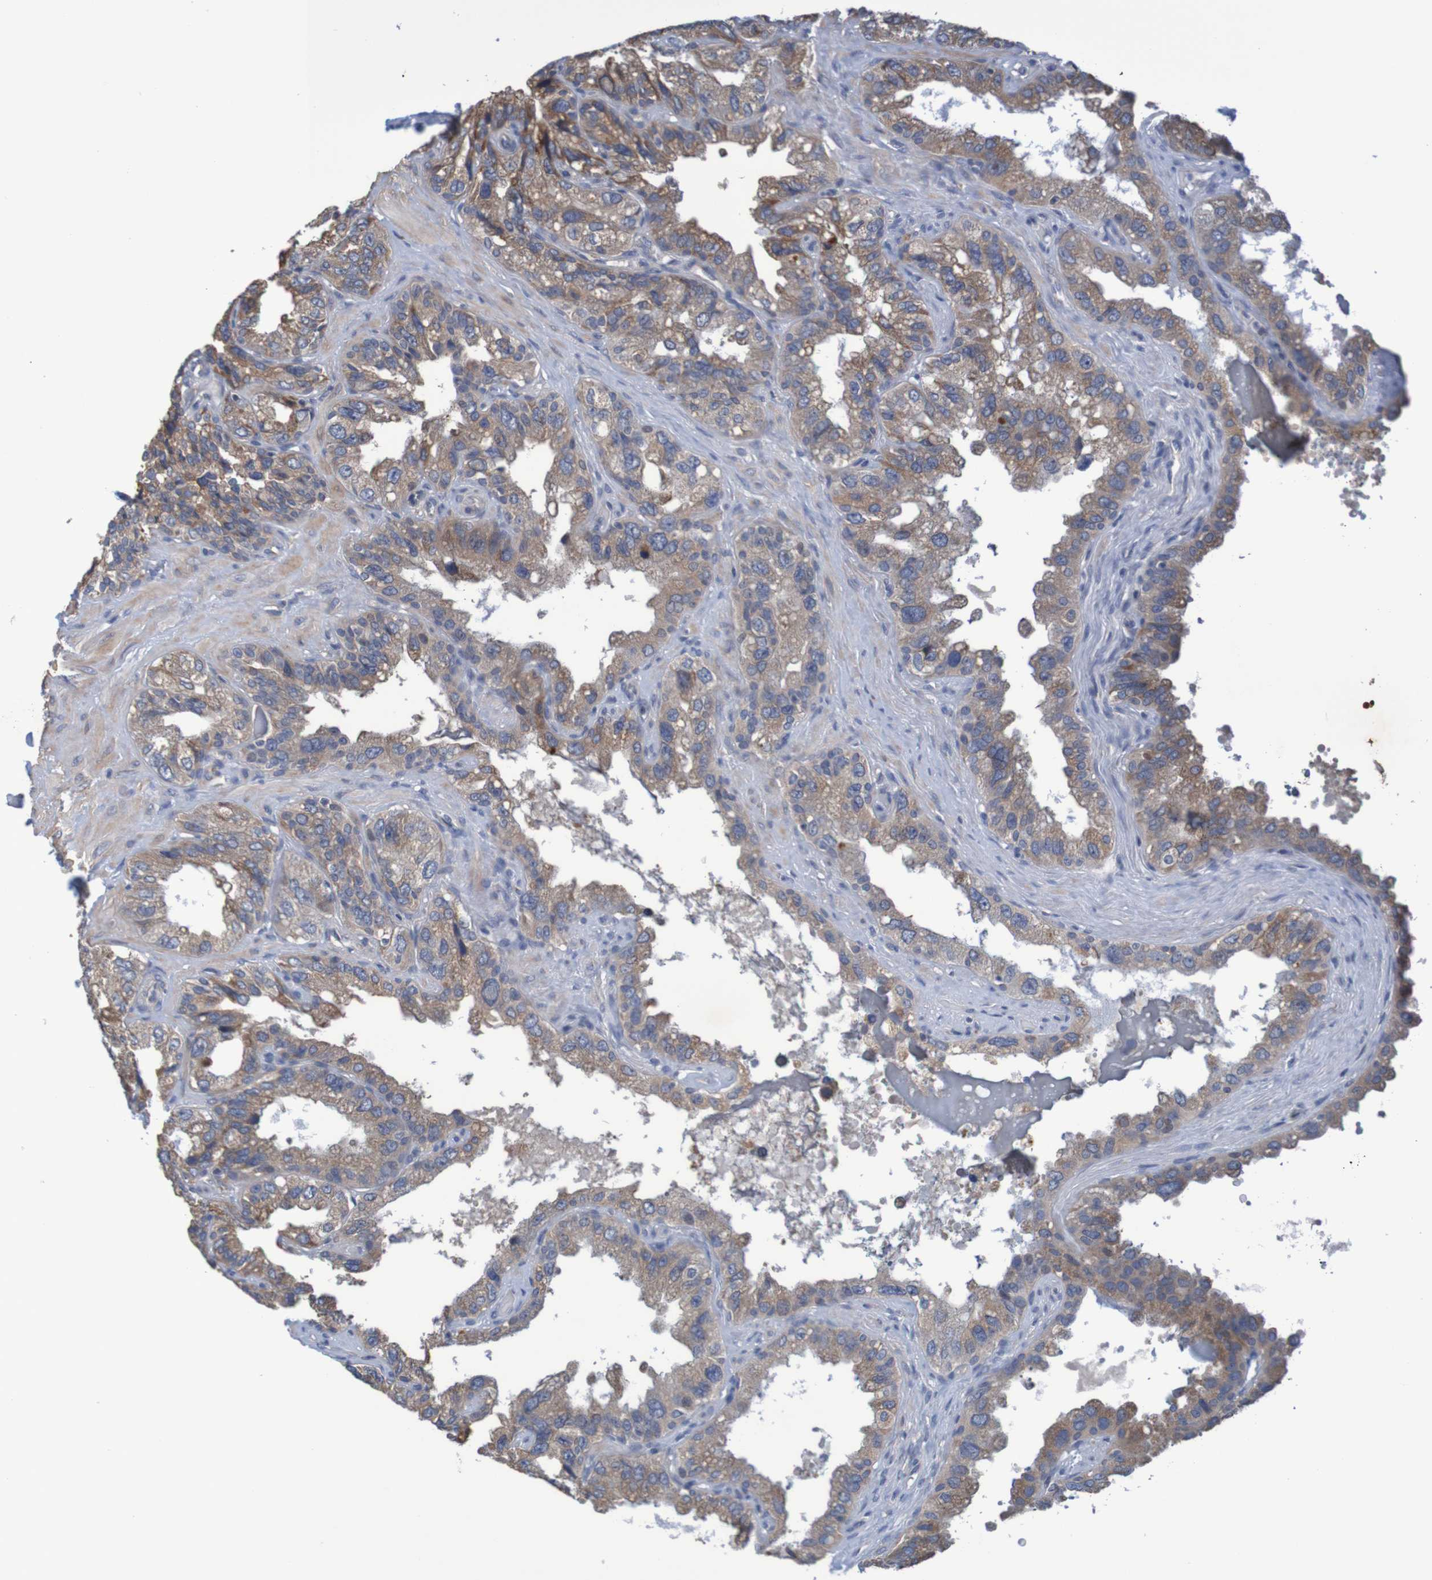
{"staining": {"intensity": "moderate", "quantity": ">75%", "location": "cytoplasmic/membranous"}, "tissue": "seminal vesicle", "cell_type": "Glandular cells", "image_type": "normal", "snomed": [{"axis": "morphology", "description": "Normal tissue, NOS"}, {"axis": "topography", "description": "Seminal veicle"}], "caption": "The micrograph demonstrates a brown stain indicating the presence of a protein in the cytoplasmic/membranous of glandular cells in seminal vesicle.", "gene": "CLDN18", "patient": {"sex": "male", "age": 68}}